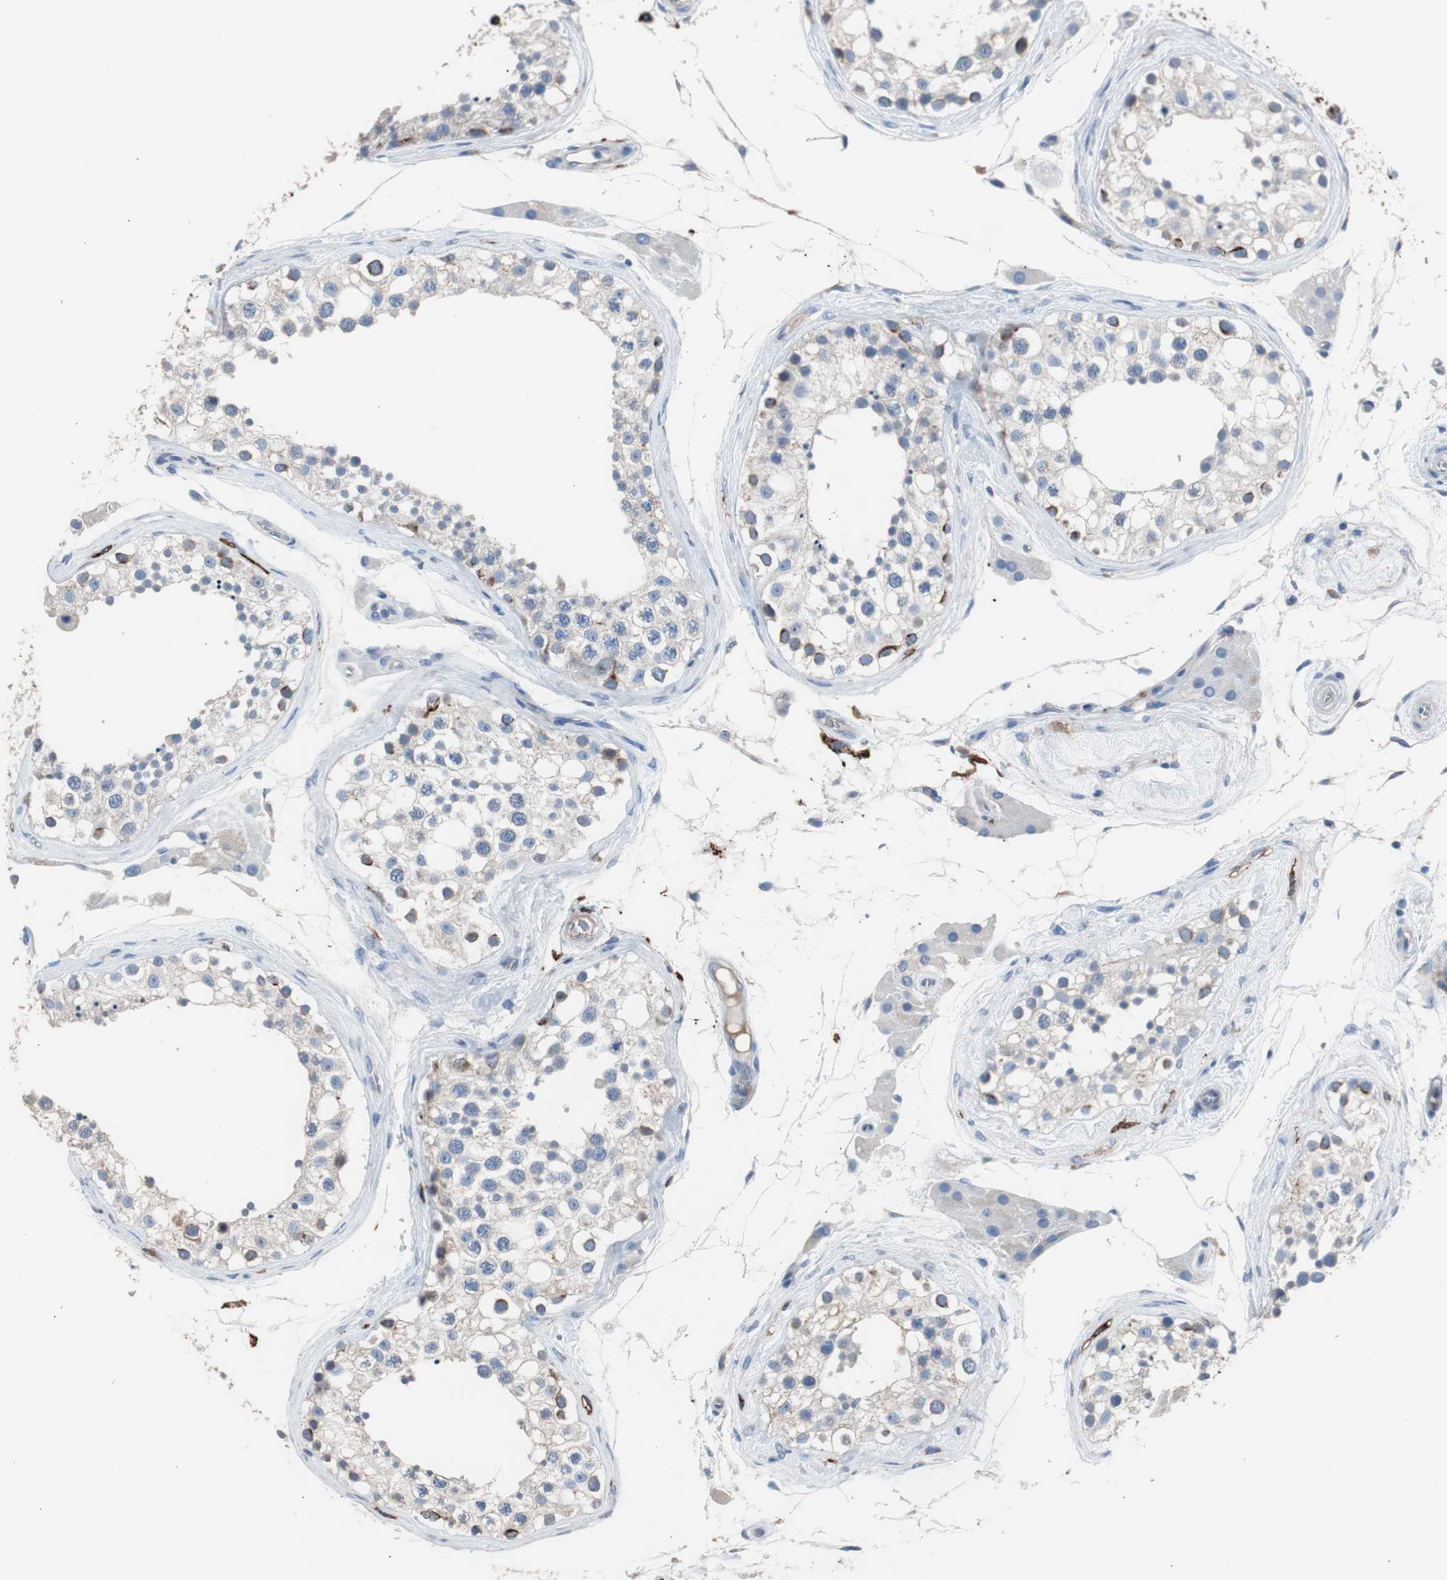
{"staining": {"intensity": "moderate", "quantity": "<25%", "location": "cytoplasmic/membranous"}, "tissue": "testis", "cell_type": "Cells in seminiferous ducts", "image_type": "normal", "snomed": [{"axis": "morphology", "description": "Normal tissue, NOS"}, {"axis": "topography", "description": "Testis"}], "caption": "This photomicrograph shows immunohistochemistry (IHC) staining of benign testis, with low moderate cytoplasmic/membranous positivity in approximately <25% of cells in seminiferous ducts.", "gene": "FCGR2B", "patient": {"sex": "male", "age": 68}}